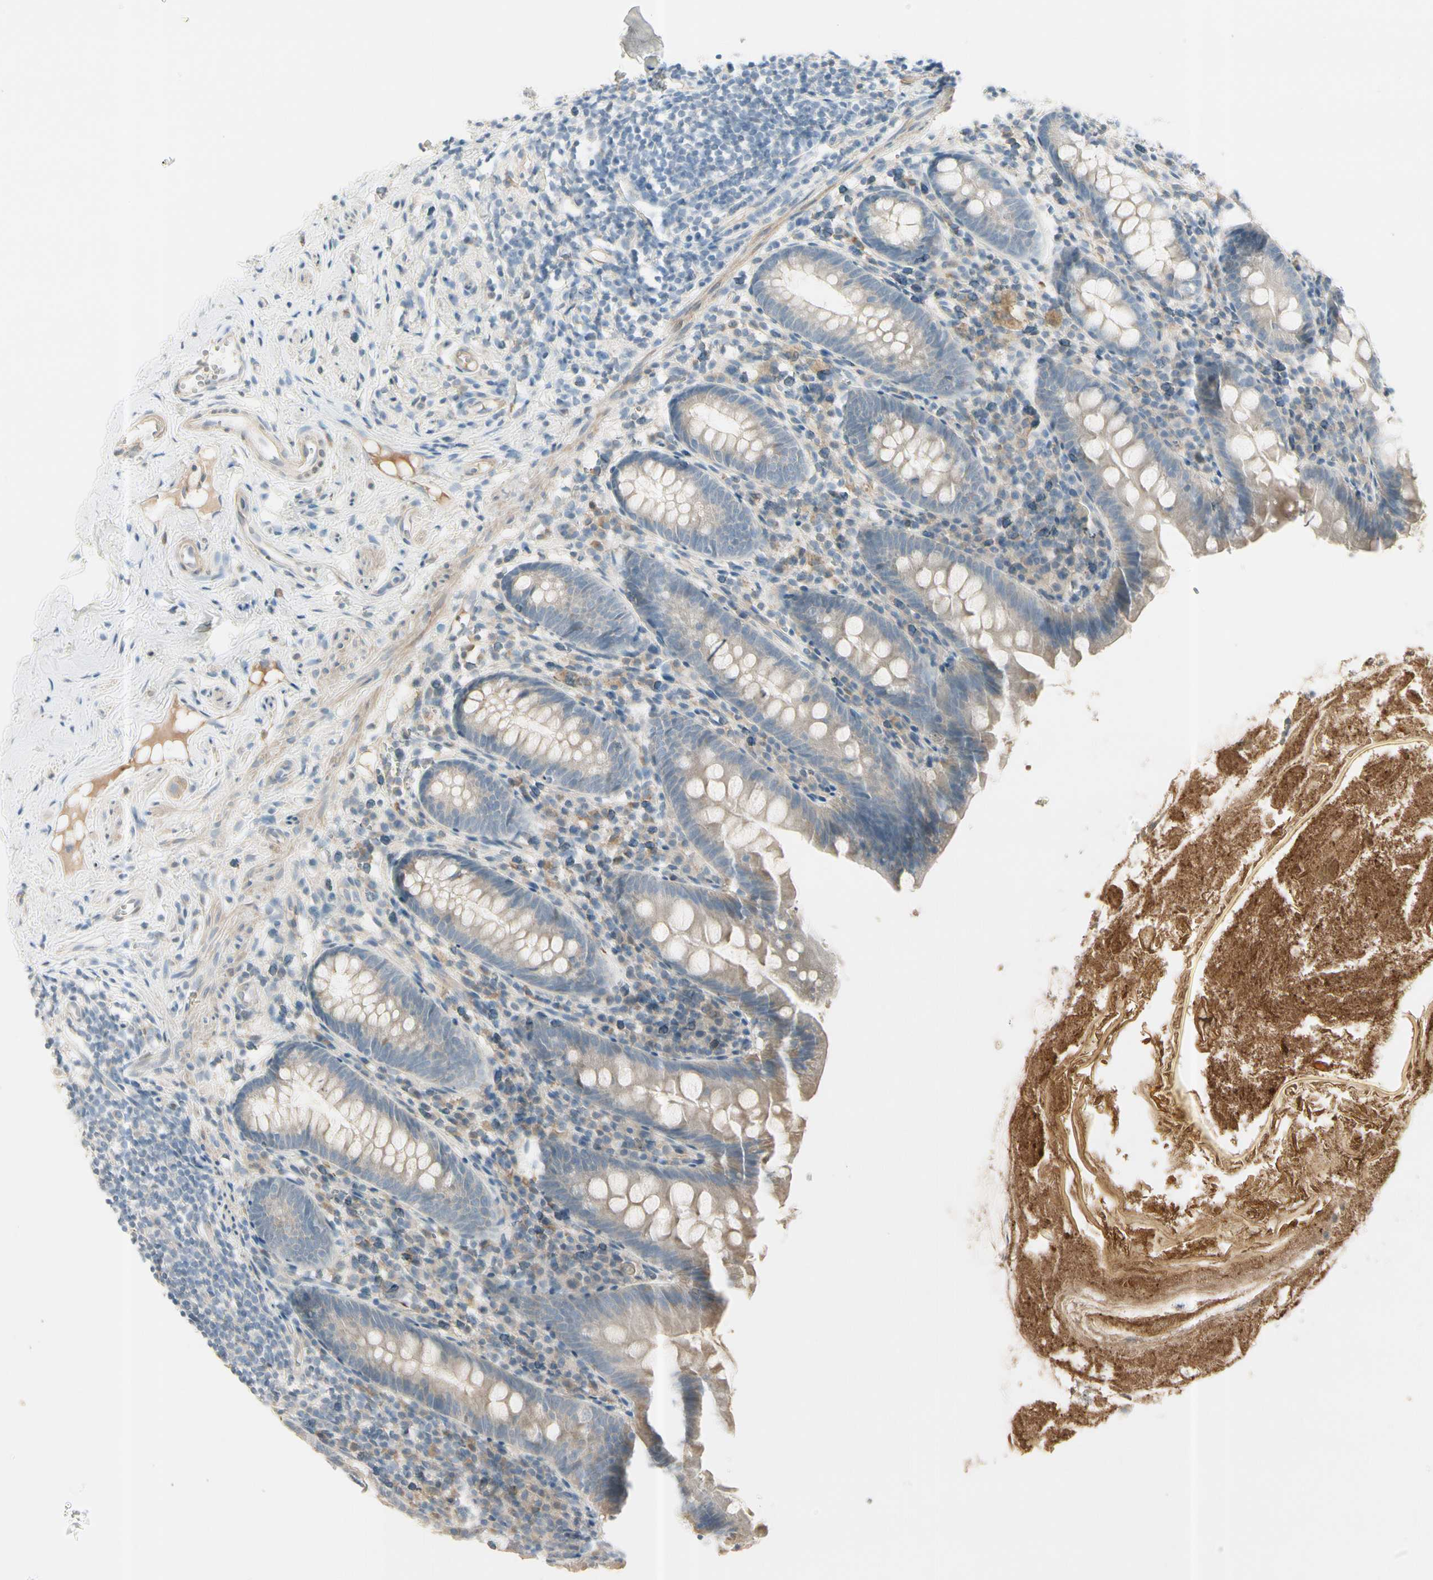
{"staining": {"intensity": "moderate", "quantity": ">75%", "location": "cytoplasmic/membranous"}, "tissue": "appendix", "cell_type": "Glandular cells", "image_type": "normal", "snomed": [{"axis": "morphology", "description": "Normal tissue, NOS"}, {"axis": "topography", "description": "Appendix"}], "caption": "Unremarkable appendix was stained to show a protein in brown. There is medium levels of moderate cytoplasmic/membranous expression in about >75% of glandular cells.", "gene": "CYP2E1", "patient": {"sex": "male", "age": 52}}